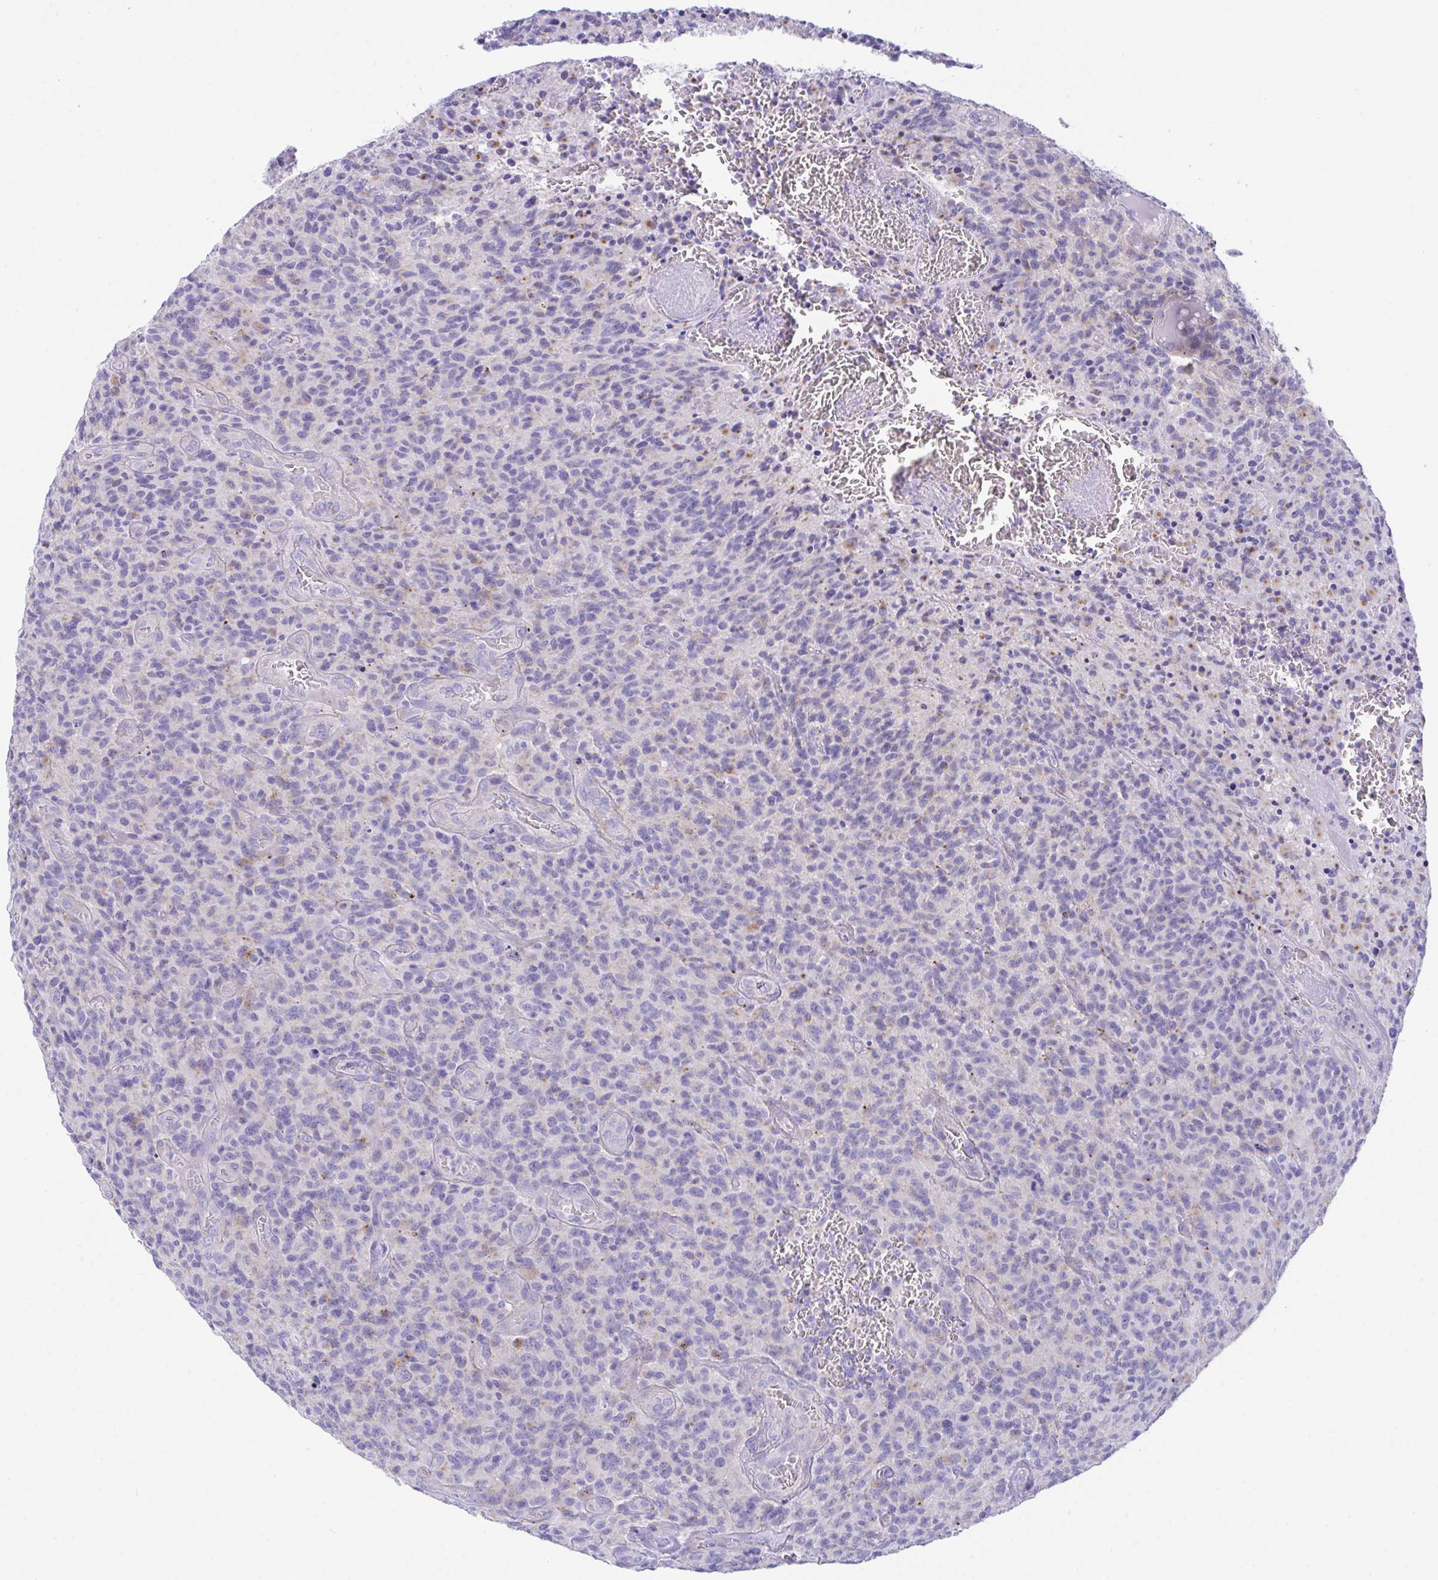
{"staining": {"intensity": "moderate", "quantity": "25%-75%", "location": "cytoplasmic/membranous"}, "tissue": "glioma", "cell_type": "Tumor cells", "image_type": "cancer", "snomed": [{"axis": "morphology", "description": "Glioma, malignant, High grade"}, {"axis": "topography", "description": "Brain"}], "caption": "A medium amount of moderate cytoplasmic/membranous staining is appreciated in about 25%-75% of tumor cells in glioma tissue.", "gene": "TMEM106B", "patient": {"sex": "male", "age": 76}}